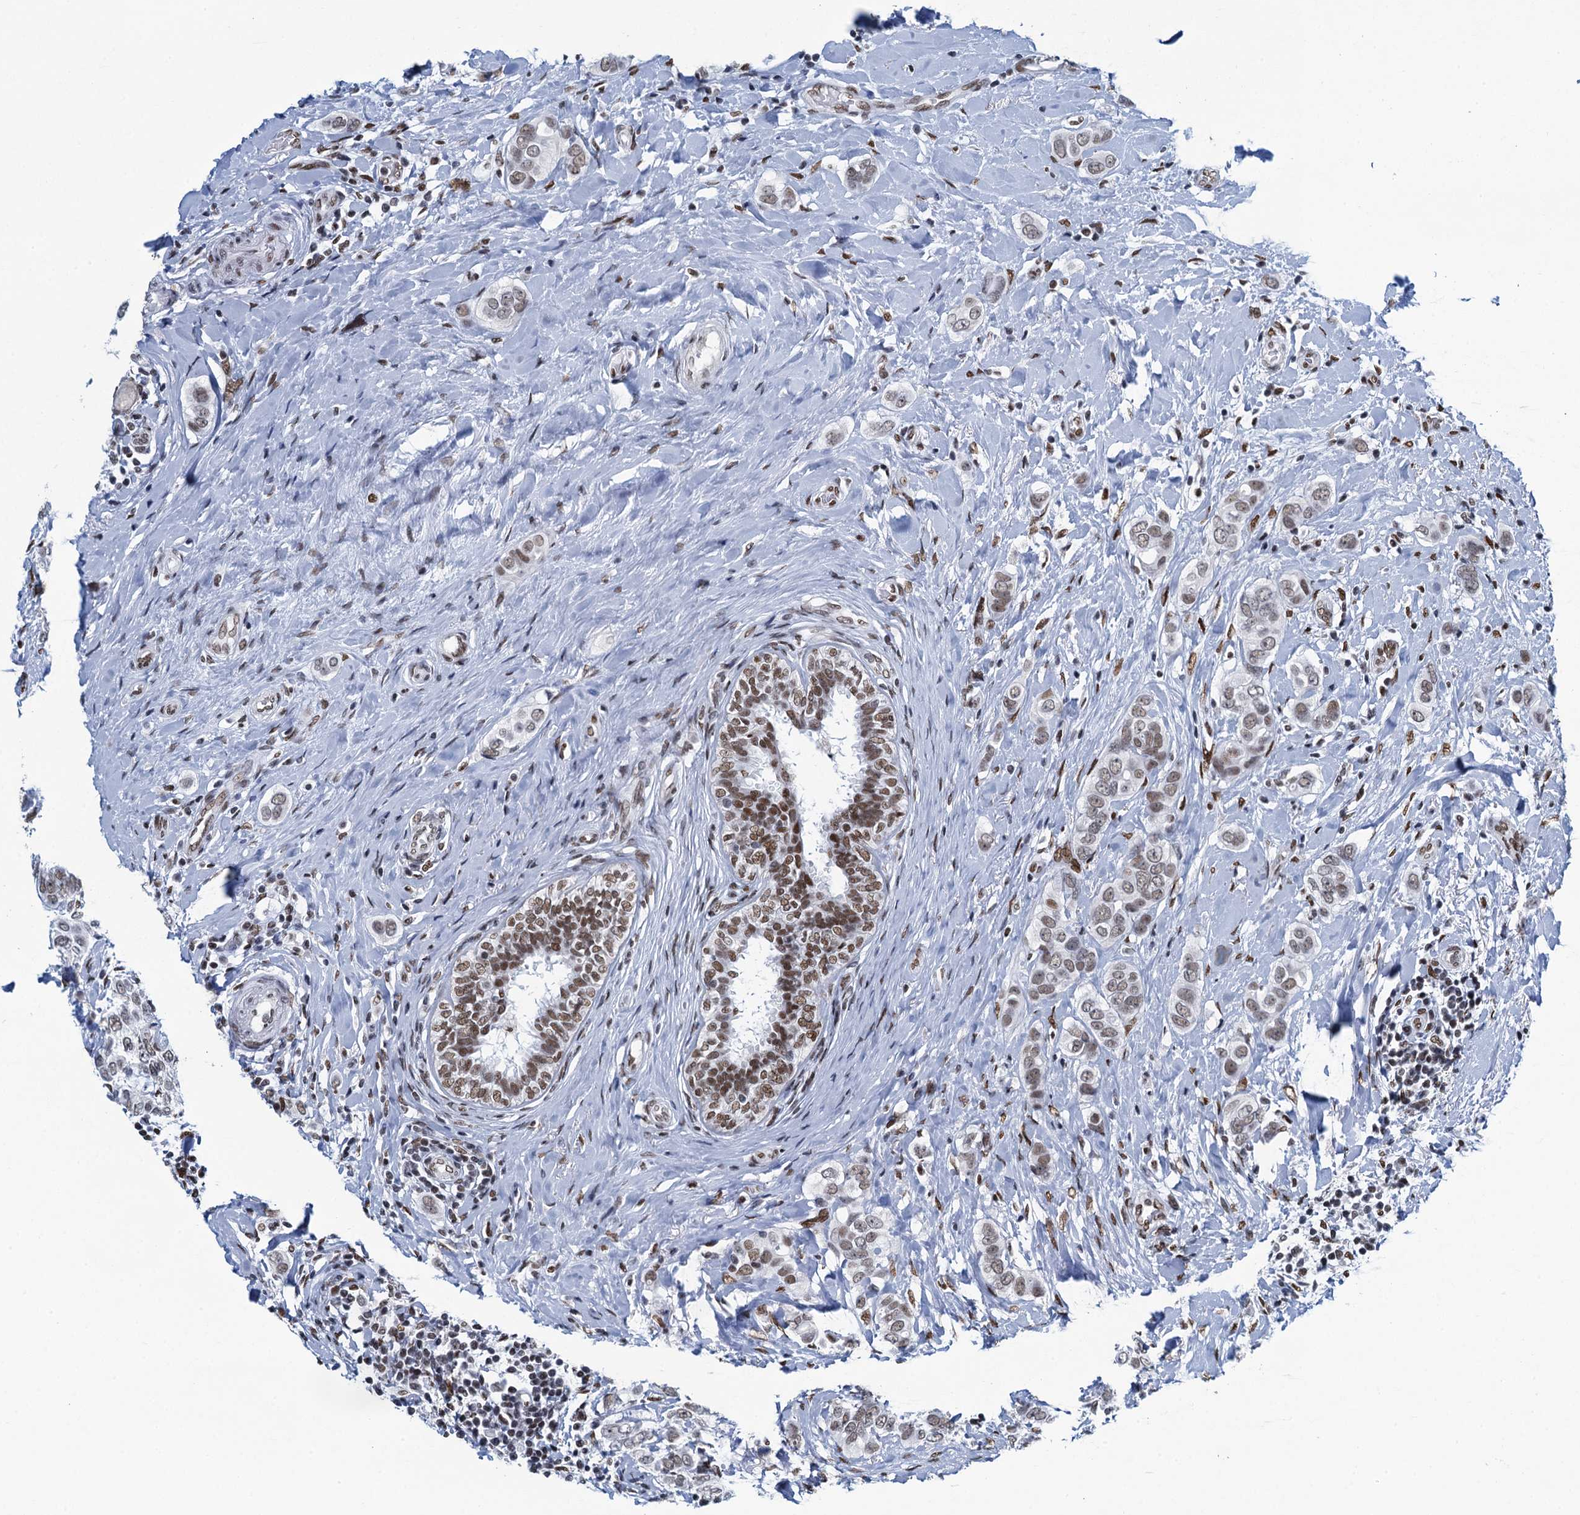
{"staining": {"intensity": "weak", "quantity": ">75%", "location": "nuclear"}, "tissue": "breast cancer", "cell_type": "Tumor cells", "image_type": "cancer", "snomed": [{"axis": "morphology", "description": "Lobular carcinoma"}, {"axis": "topography", "description": "Breast"}], "caption": "Breast cancer stained with DAB (3,3'-diaminobenzidine) immunohistochemistry shows low levels of weak nuclear positivity in approximately >75% of tumor cells. The staining is performed using DAB brown chromogen to label protein expression. The nuclei are counter-stained blue using hematoxylin.", "gene": "HNRNPUL2", "patient": {"sex": "female", "age": 51}}